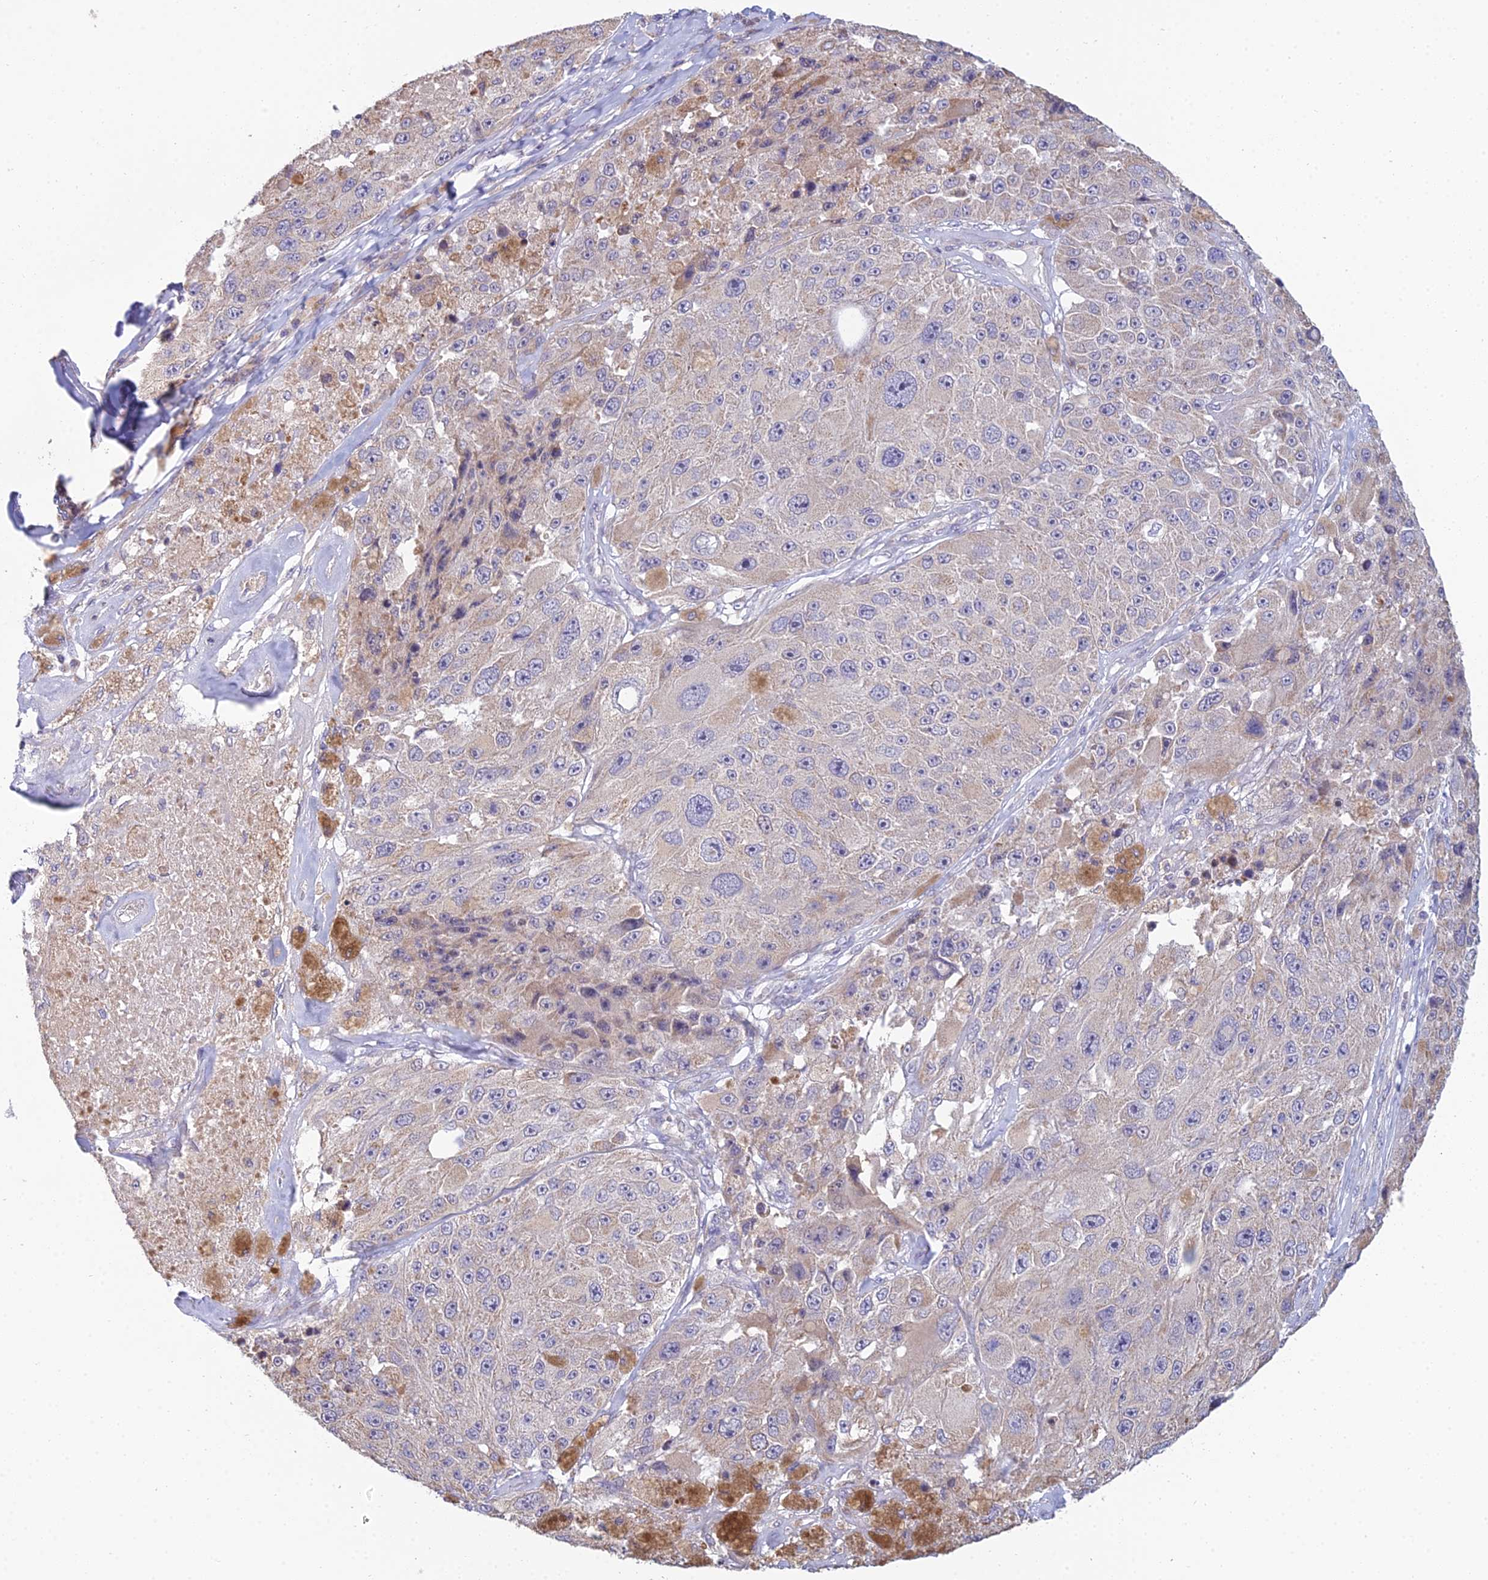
{"staining": {"intensity": "negative", "quantity": "none", "location": "none"}, "tissue": "melanoma", "cell_type": "Tumor cells", "image_type": "cancer", "snomed": [{"axis": "morphology", "description": "Malignant melanoma, Metastatic site"}, {"axis": "topography", "description": "Lymph node"}], "caption": "Tumor cells are negative for protein expression in human melanoma.", "gene": "CFAP206", "patient": {"sex": "male", "age": 62}}